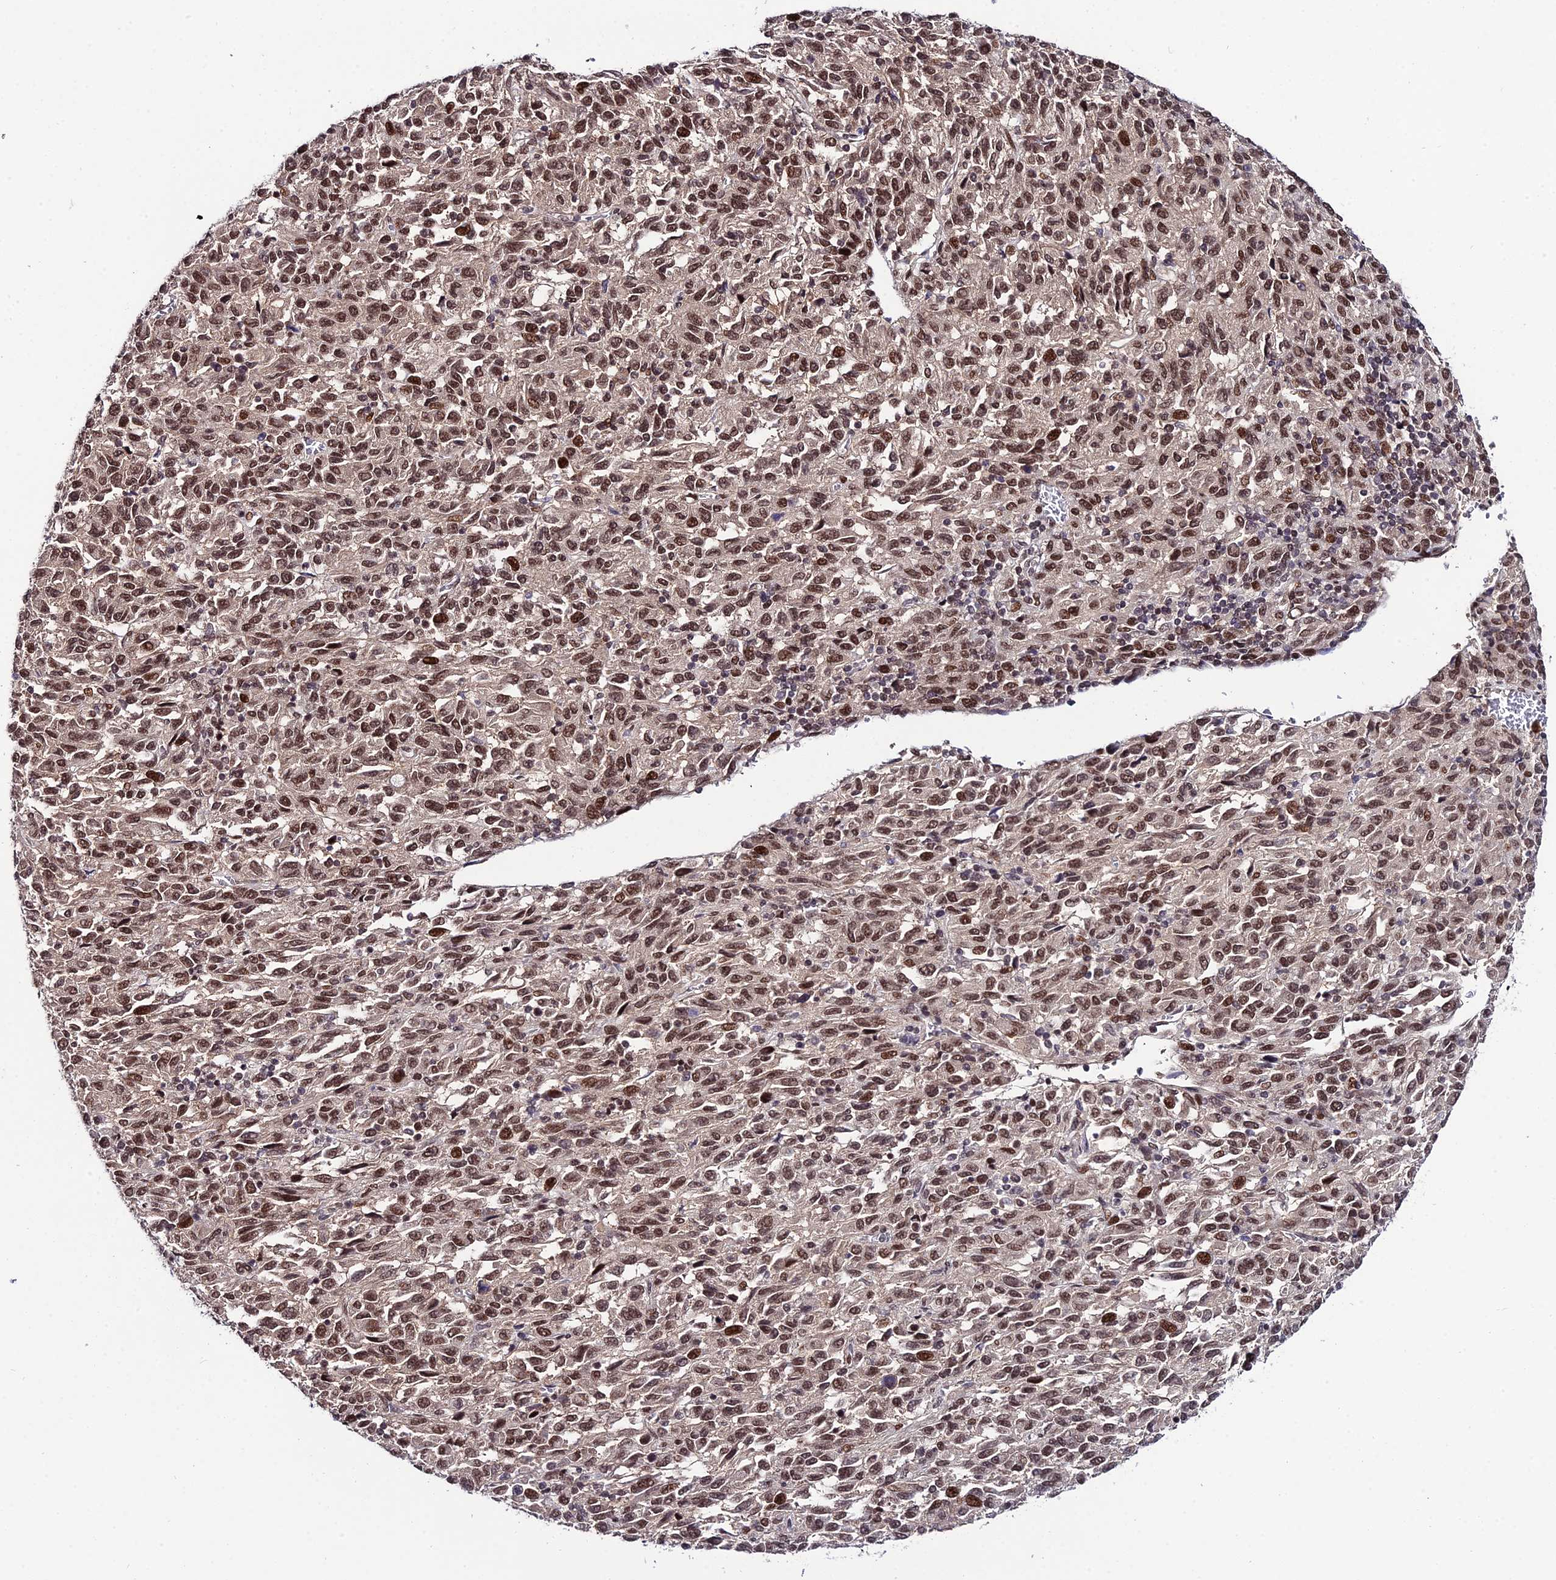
{"staining": {"intensity": "moderate", "quantity": ">75%", "location": "nuclear"}, "tissue": "melanoma", "cell_type": "Tumor cells", "image_type": "cancer", "snomed": [{"axis": "morphology", "description": "Malignant melanoma, Metastatic site"}, {"axis": "topography", "description": "Lung"}], "caption": "Human malignant melanoma (metastatic site) stained for a protein (brown) demonstrates moderate nuclear positive expression in approximately >75% of tumor cells.", "gene": "SYT15", "patient": {"sex": "male", "age": 64}}